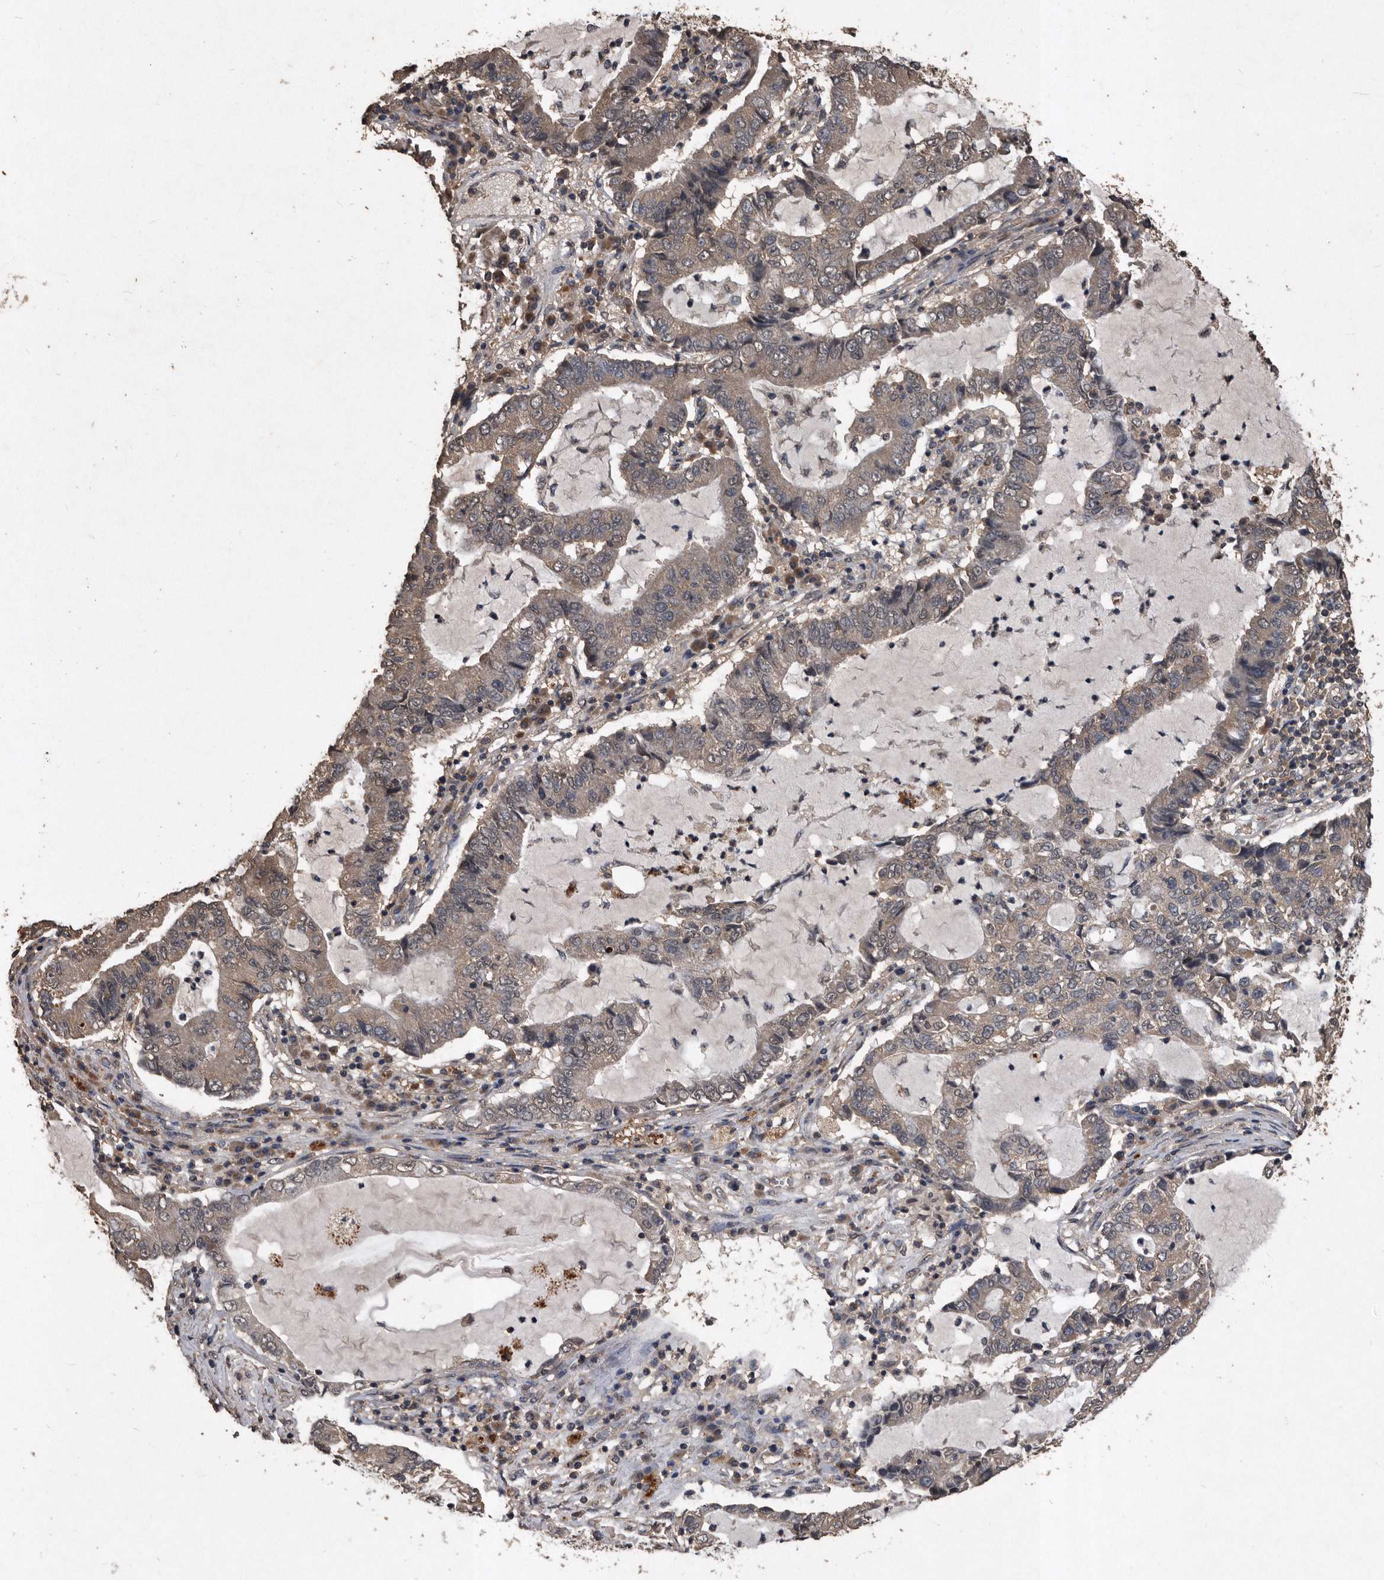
{"staining": {"intensity": "weak", "quantity": "25%-75%", "location": "cytoplasmic/membranous"}, "tissue": "lung cancer", "cell_type": "Tumor cells", "image_type": "cancer", "snomed": [{"axis": "morphology", "description": "Adenocarcinoma, NOS"}, {"axis": "topography", "description": "Lung"}], "caption": "The immunohistochemical stain shows weak cytoplasmic/membranous staining in tumor cells of lung adenocarcinoma tissue.", "gene": "NRBP1", "patient": {"sex": "female", "age": 51}}